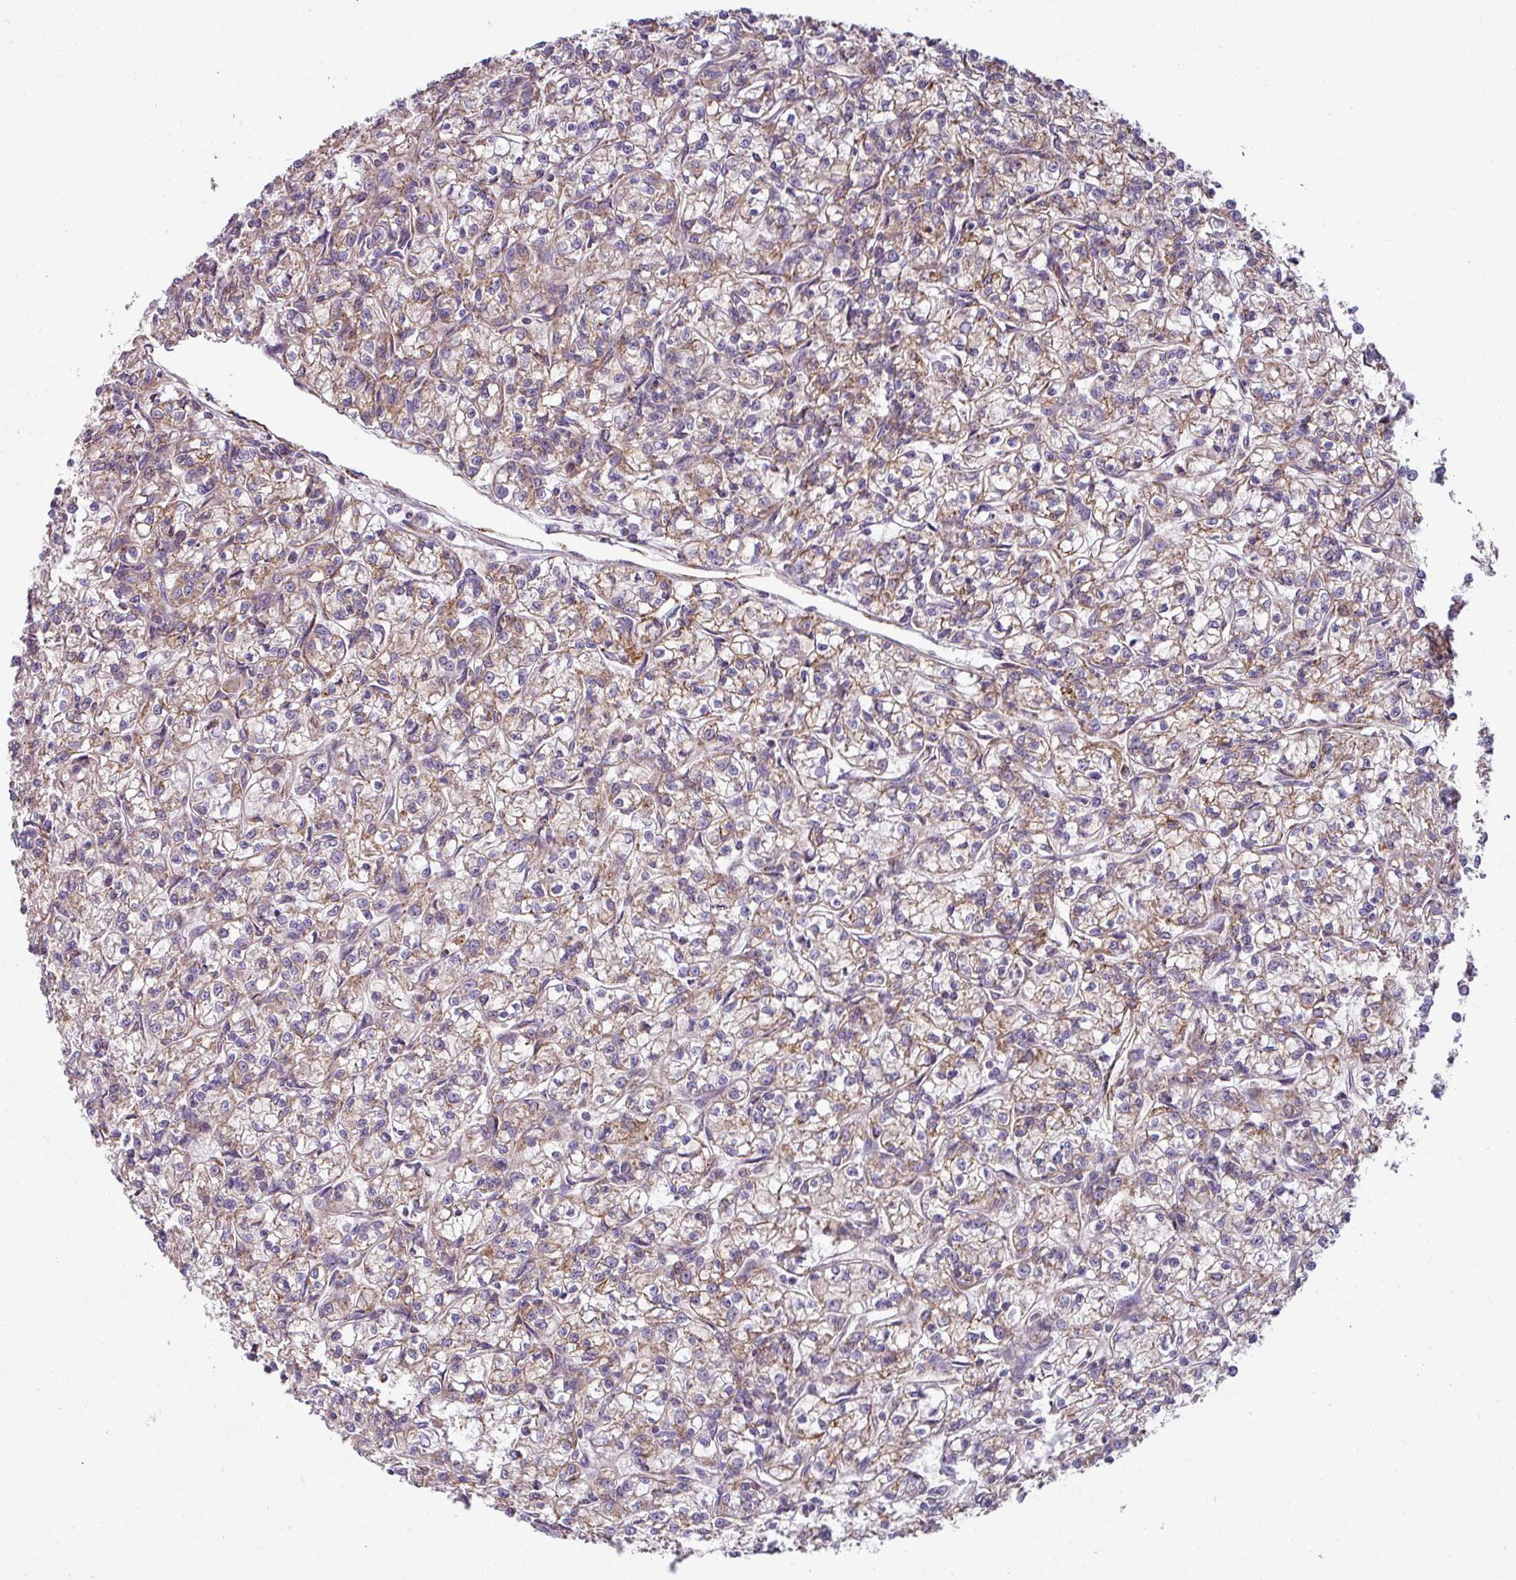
{"staining": {"intensity": "moderate", "quantity": ">75%", "location": "cytoplasmic/membranous"}, "tissue": "renal cancer", "cell_type": "Tumor cells", "image_type": "cancer", "snomed": [{"axis": "morphology", "description": "Adenocarcinoma, NOS"}, {"axis": "topography", "description": "Kidney"}], "caption": "High-magnification brightfield microscopy of renal adenocarcinoma stained with DAB (brown) and counterstained with hematoxylin (blue). tumor cells exhibit moderate cytoplasmic/membranous staining is identified in about>75% of cells.", "gene": "LRRC9", "patient": {"sex": "female", "age": 59}}